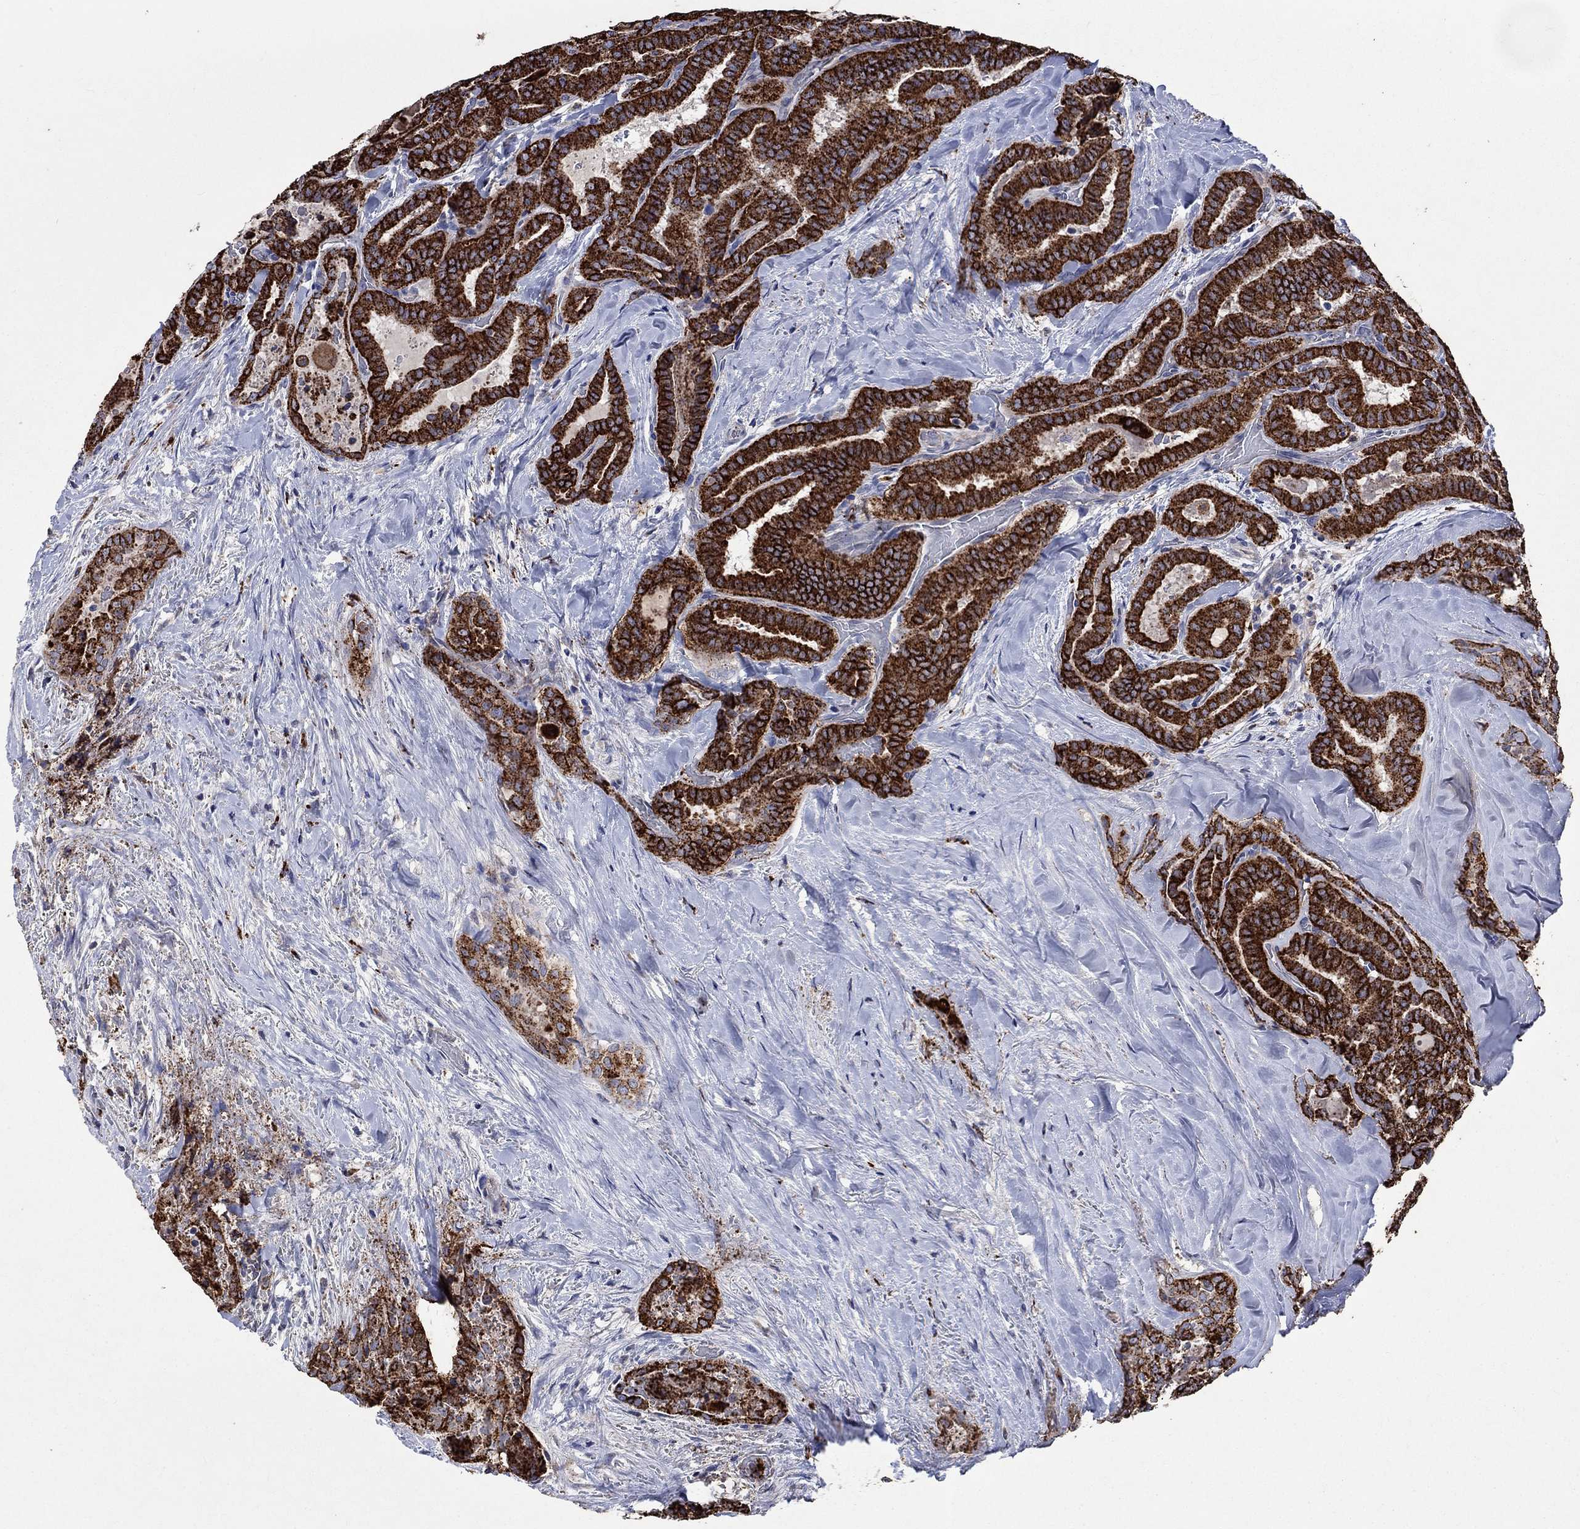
{"staining": {"intensity": "strong", "quantity": ">75%", "location": "cytoplasmic/membranous"}, "tissue": "thyroid cancer", "cell_type": "Tumor cells", "image_type": "cancer", "snomed": [{"axis": "morphology", "description": "Papillary adenocarcinoma, NOS"}, {"axis": "topography", "description": "Thyroid gland"}], "caption": "Immunohistochemistry (IHC) of human thyroid cancer (papillary adenocarcinoma) demonstrates high levels of strong cytoplasmic/membranous expression in approximately >75% of tumor cells.", "gene": "CTSB", "patient": {"sex": "female", "age": 39}}